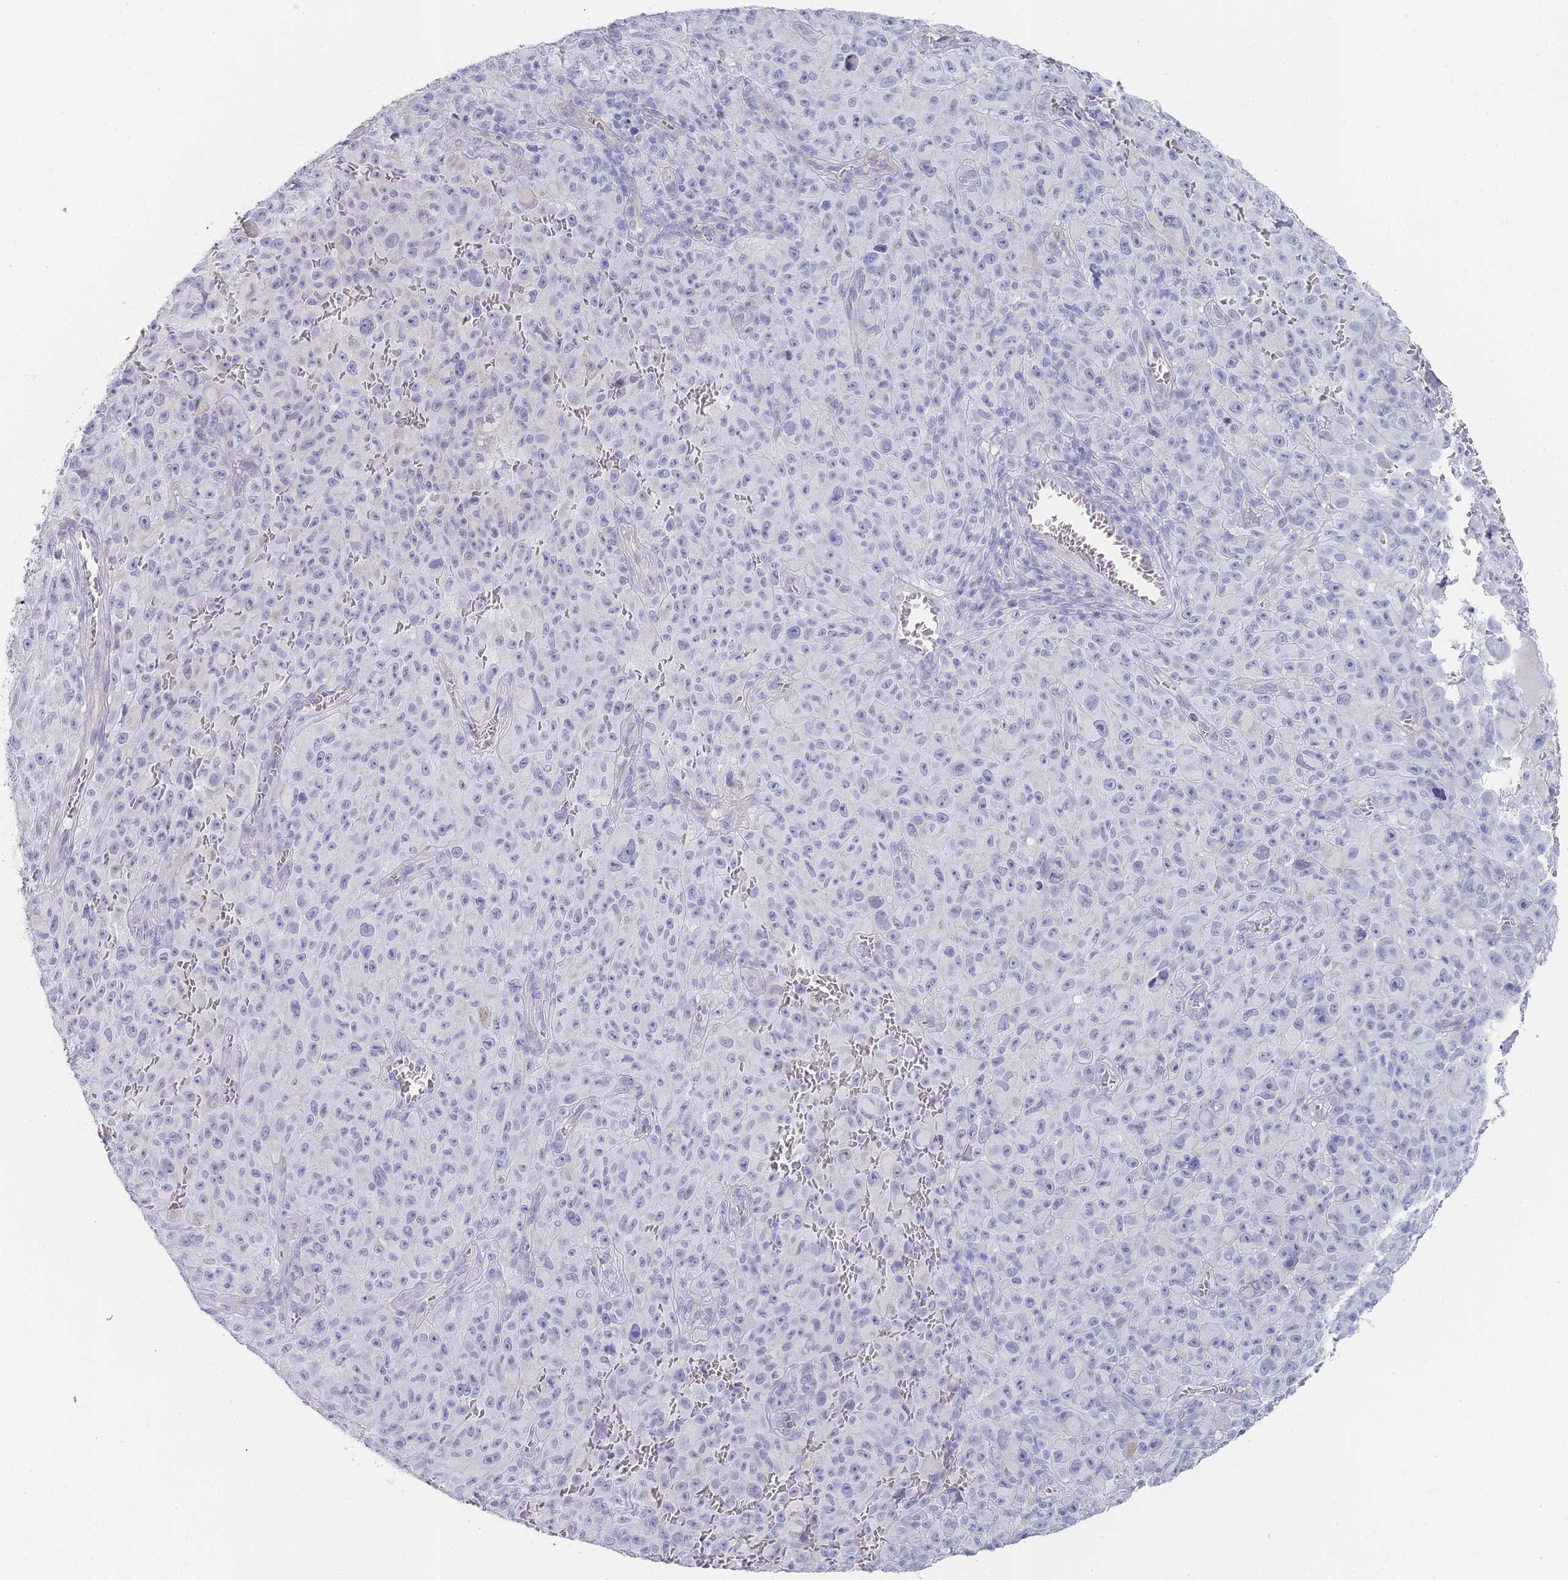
{"staining": {"intensity": "negative", "quantity": "none", "location": "none"}, "tissue": "melanoma", "cell_type": "Tumor cells", "image_type": "cancer", "snomed": [{"axis": "morphology", "description": "Malignant melanoma, NOS"}, {"axis": "topography", "description": "Skin"}], "caption": "A high-resolution micrograph shows immunohistochemistry staining of melanoma, which displays no significant staining in tumor cells. (DAB IHC visualized using brightfield microscopy, high magnification).", "gene": "IMPG1", "patient": {"sex": "female", "age": 82}}